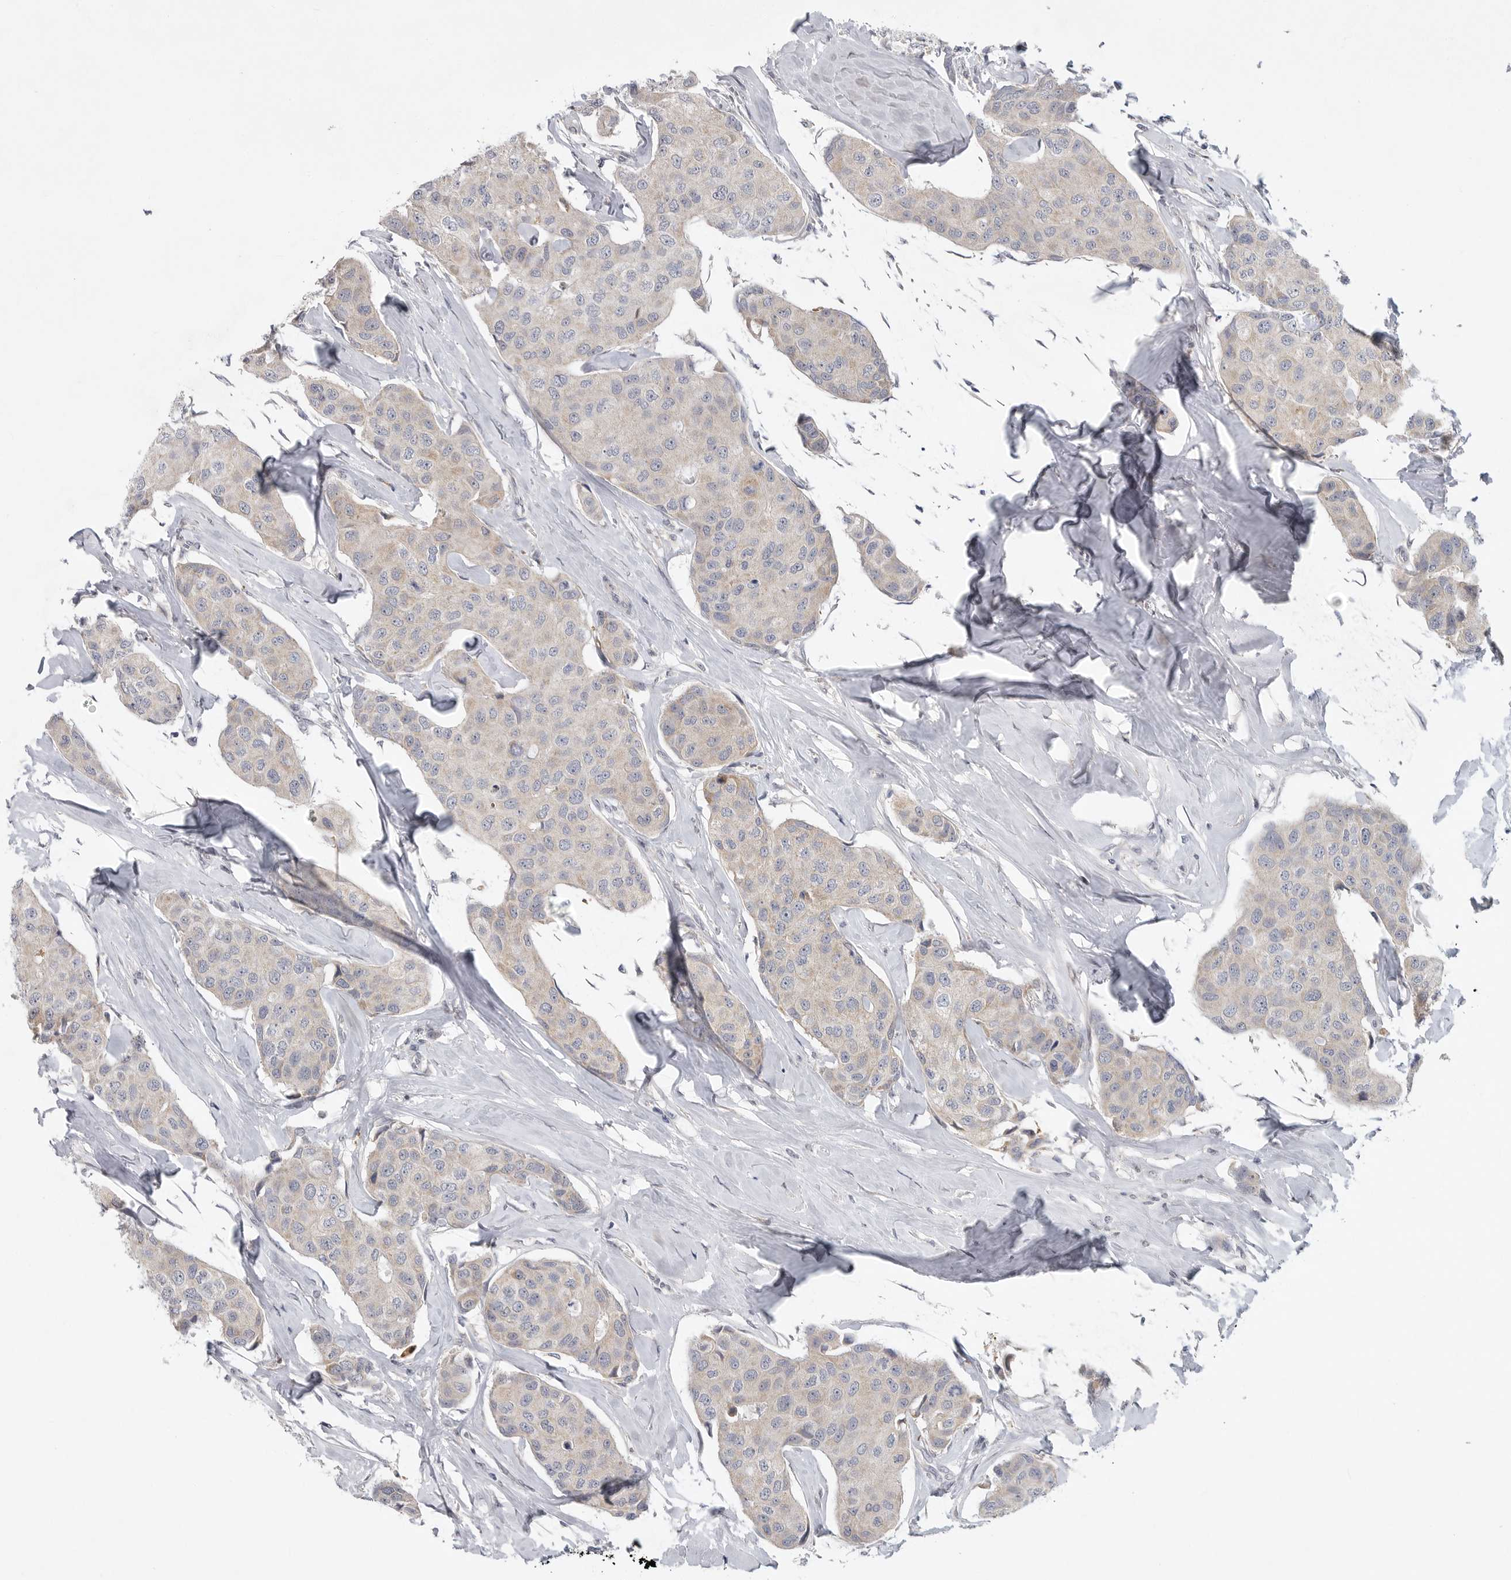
{"staining": {"intensity": "negative", "quantity": "none", "location": "none"}, "tissue": "breast cancer", "cell_type": "Tumor cells", "image_type": "cancer", "snomed": [{"axis": "morphology", "description": "Duct carcinoma"}, {"axis": "topography", "description": "Breast"}], "caption": "A high-resolution image shows immunohistochemistry (IHC) staining of breast cancer (infiltrating ductal carcinoma), which demonstrates no significant staining in tumor cells. The staining was performed using DAB to visualize the protein expression in brown, while the nuclei were stained in blue with hematoxylin (Magnification: 20x).", "gene": "FBXO43", "patient": {"sex": "female", "age": 80}}